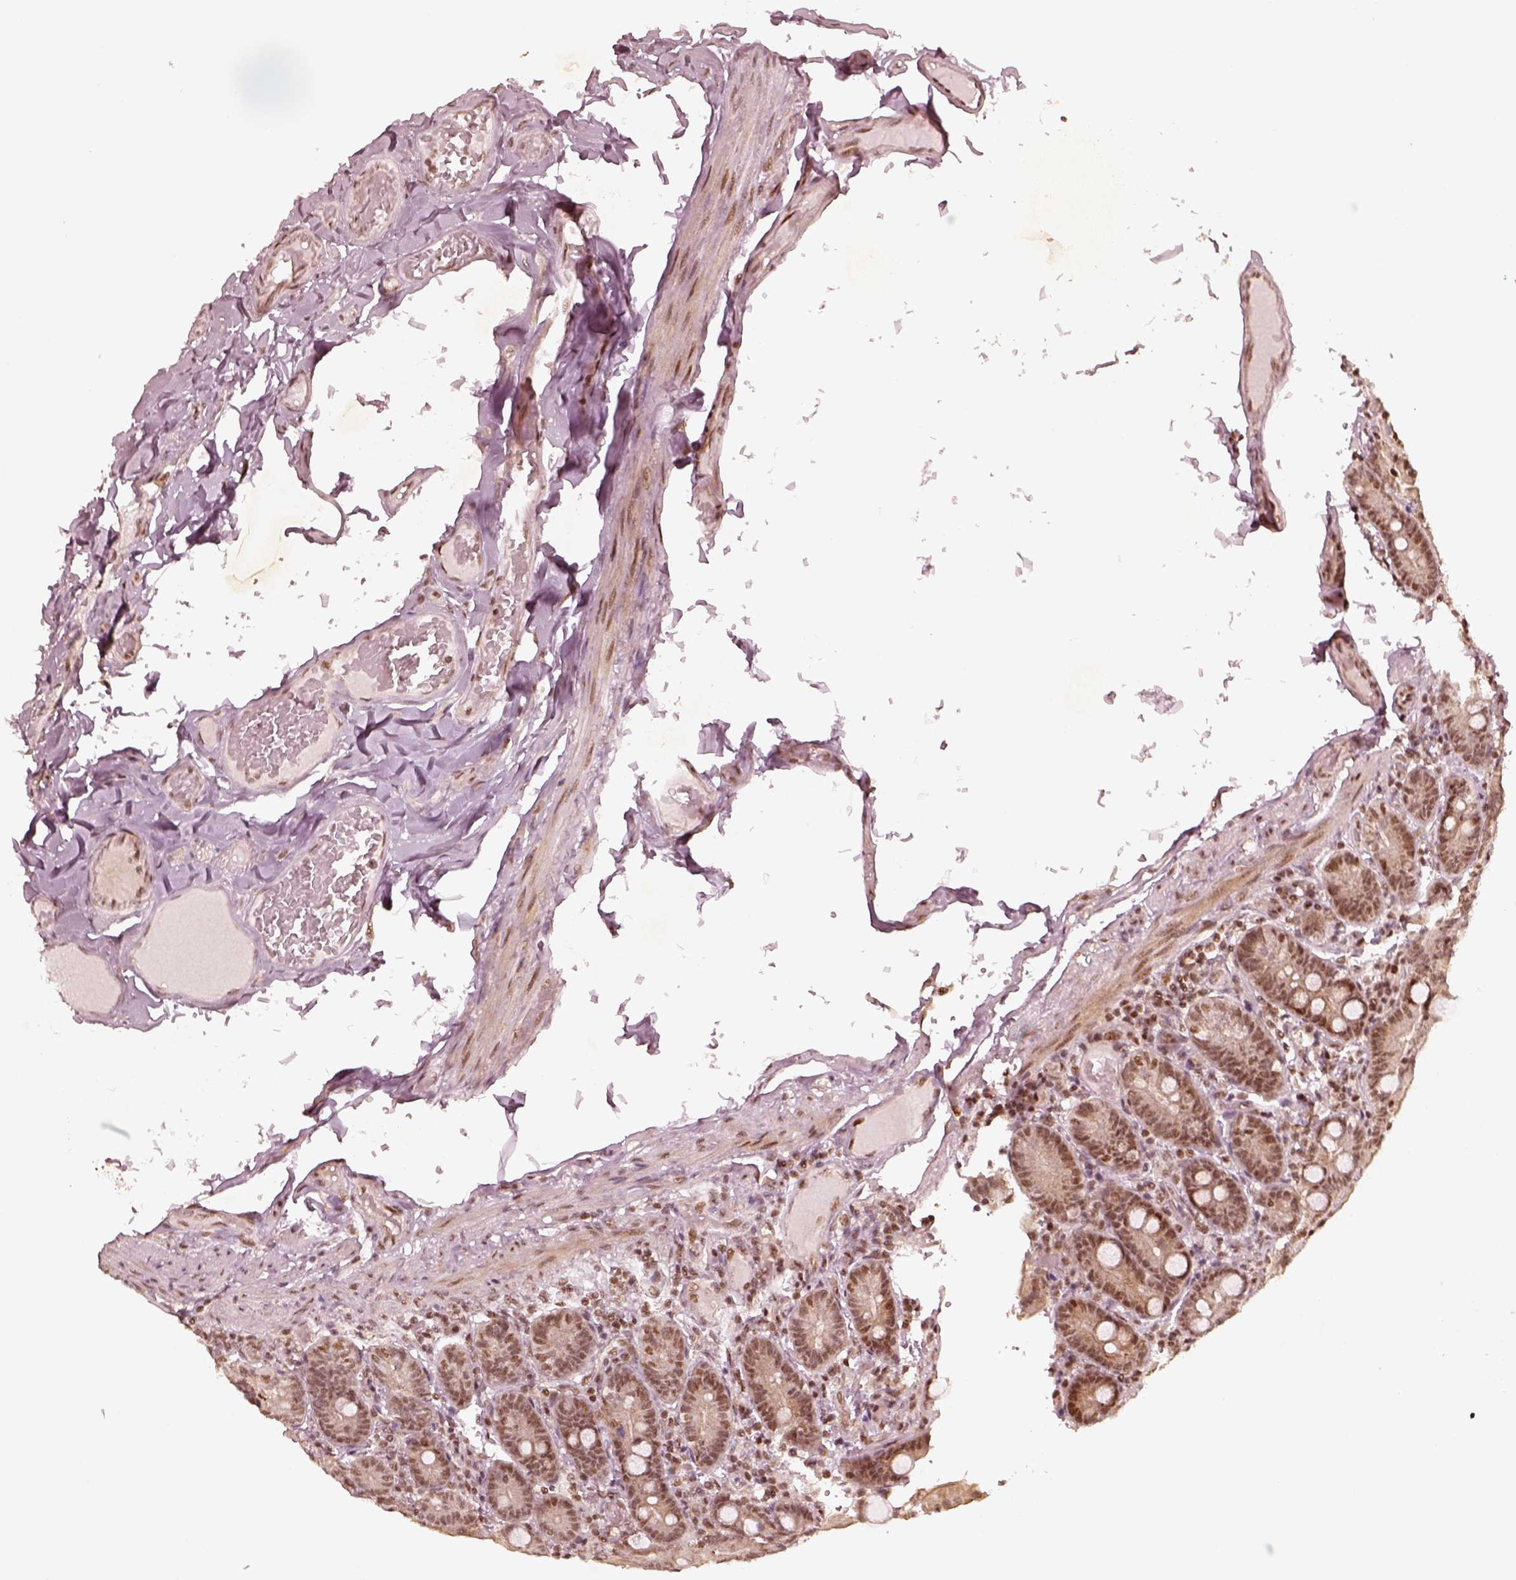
{"staining": {"intensity": "moderate", "quantity": "25%-75%", "location": "nuclear"}, "tissue": "duodenum", "cell_type": "Glandular cells", "image_type": "normal", "snomed": [{"axis": "morphology", "description": "Normal tissue, NOS"}, {"axis": "topography", "description": "Duodenum"}], "caption": "A histopathology image of duodenum stained for a protein displays moderate nuclear brown staining in glandular cells. (brown staining indicates protein expression, while blue staining denotes nuclei).", "gene": "GMEB2", "patient": {"sex": "female", "age": 62}}